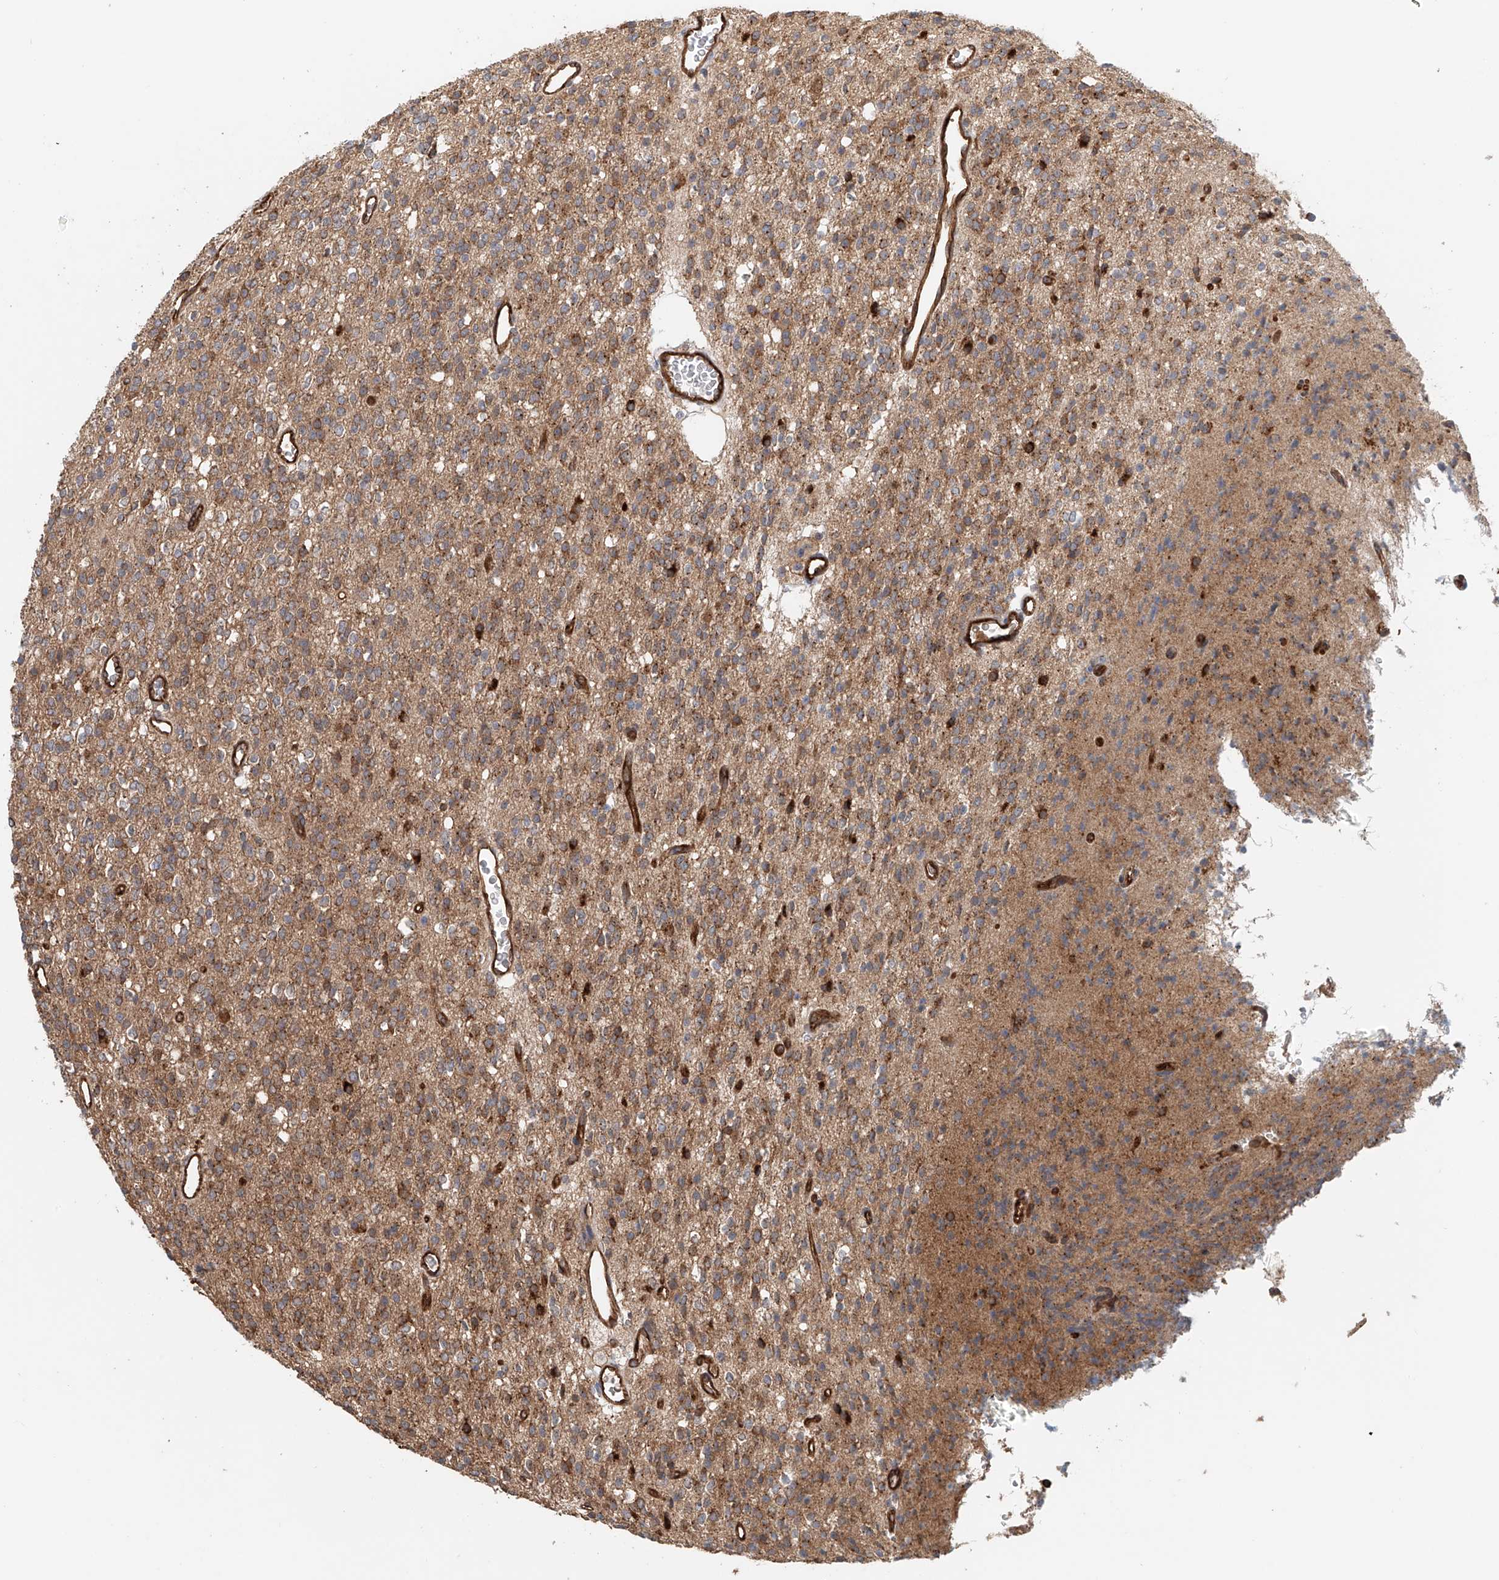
{"staining": {"intensity": "weak", "quantity": ">75%", "location": "cytoplasmic/membranous"}, "tissue": "glioma", "cell_type": "Tumor cells", "image_type": "cancer", "snomed": [{"axis": "morphology", "description": "Glioma, malignant, High grade"}, {"axis": "topography", "description": "Brain"}], "caption": "A brown stain shows weak cytoplasmic/membranous positivity of a protein in human malignant high-grade glioma tumor cells. (brown staining indicates protein expression, while blue staining denotes nuclei).", "gene": "FRYL", "patient": {"sex": "male", "age": 34}}